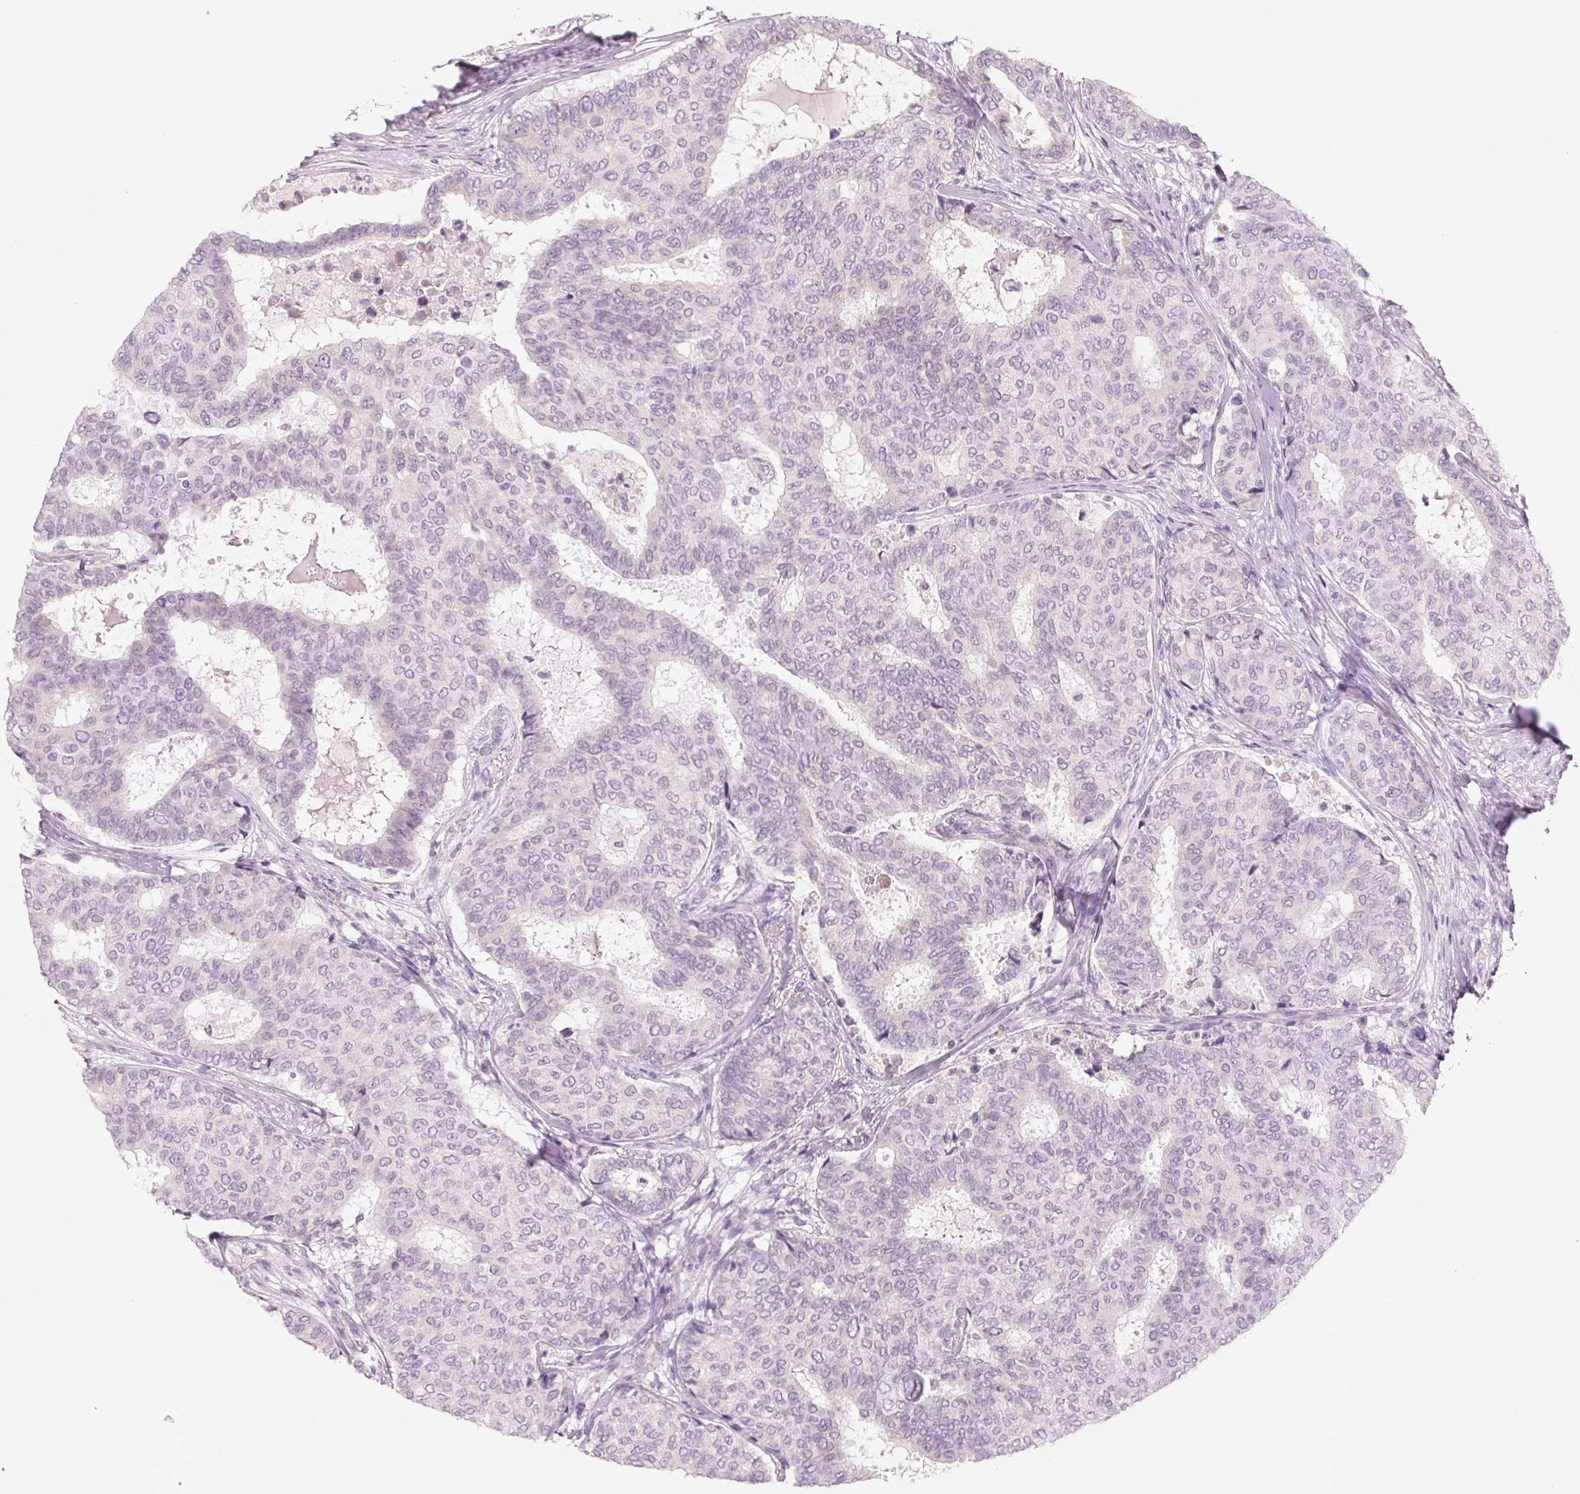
{"staining": {"intensity": "negative", "quantity": "none", "location": "none"}, "tissue": "breast cancer", "cell_type": "Tumor cells", "image_type": "cancer", "snomed": [{"axis": "morphology", "description": "Duct carcinoma"}, {"axis": "topography", "description": "Breast"}], "caption": "The photomicrograph reveals no staining of tumor cells in breast cancer. (Stains: DAB (3,3'-diaminobenzidine) immunohistochemistry with hematoxylin counter stain, Microscopy: brightfield microscopy at high magnification).", "gene": "ADAM20", "patient": {"sex": "female", "age": 75}}